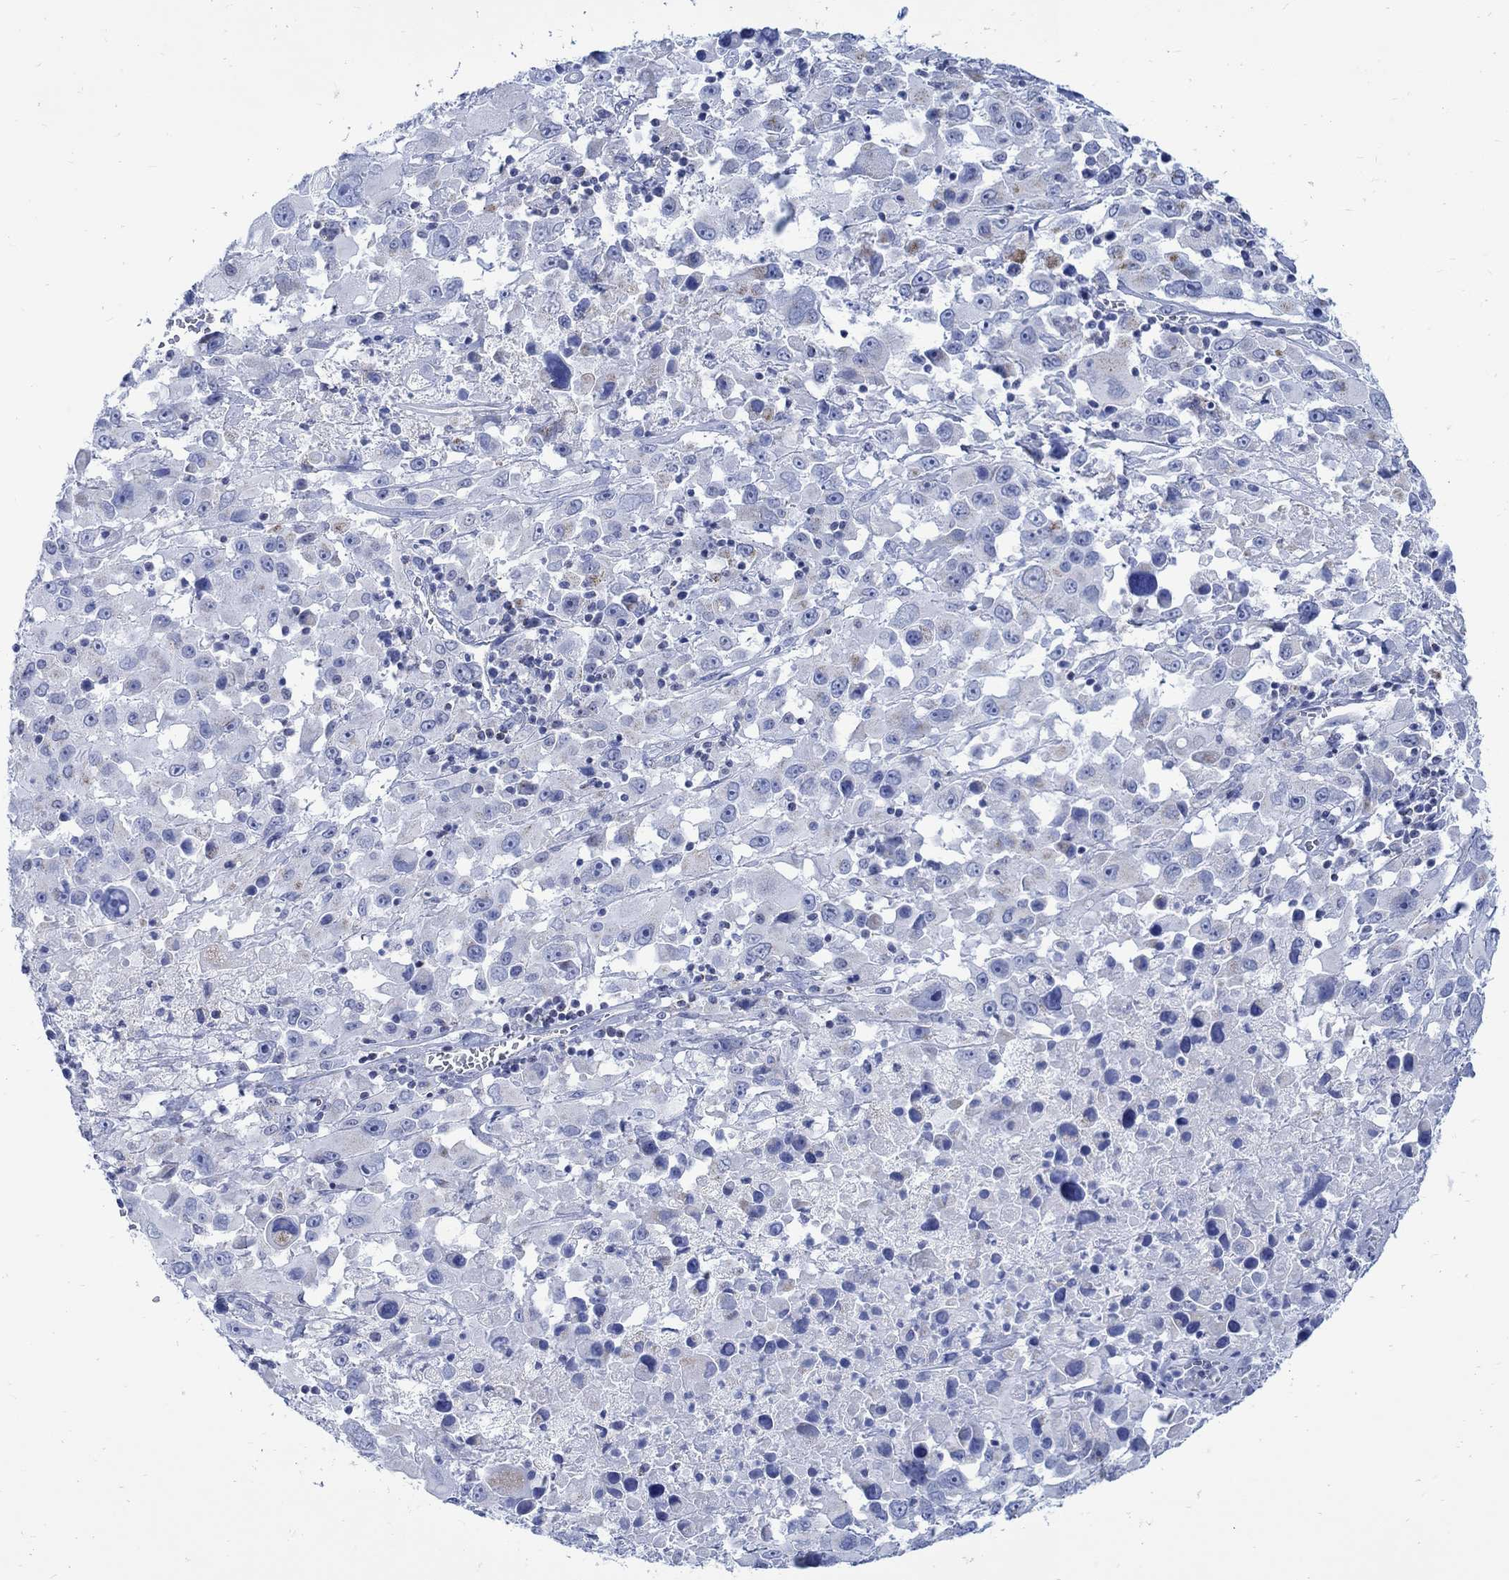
{"staining": {"intensity": "negative", "quantity": "none", "location": "none"}, "tissue": "melanoma", "cell_type": "Tumor cells", "image_type": "cancer", "snomed": [{"axis": "morphology", "description": "Malignant melanoma, Metastatic site"}, {"axis": "topography", "description": "Lymph node"}], "caption": "A high-resolution micrograph shows immunohistochemistry (IHC) staining of melanoma, which reveals no significant positivity in tumor cells. (DAB immunohistochemistry visualized using brightfield microscopy, high magnification).", "gene": "CPLX2", "patient": {"sex": "male", "age": 50}}